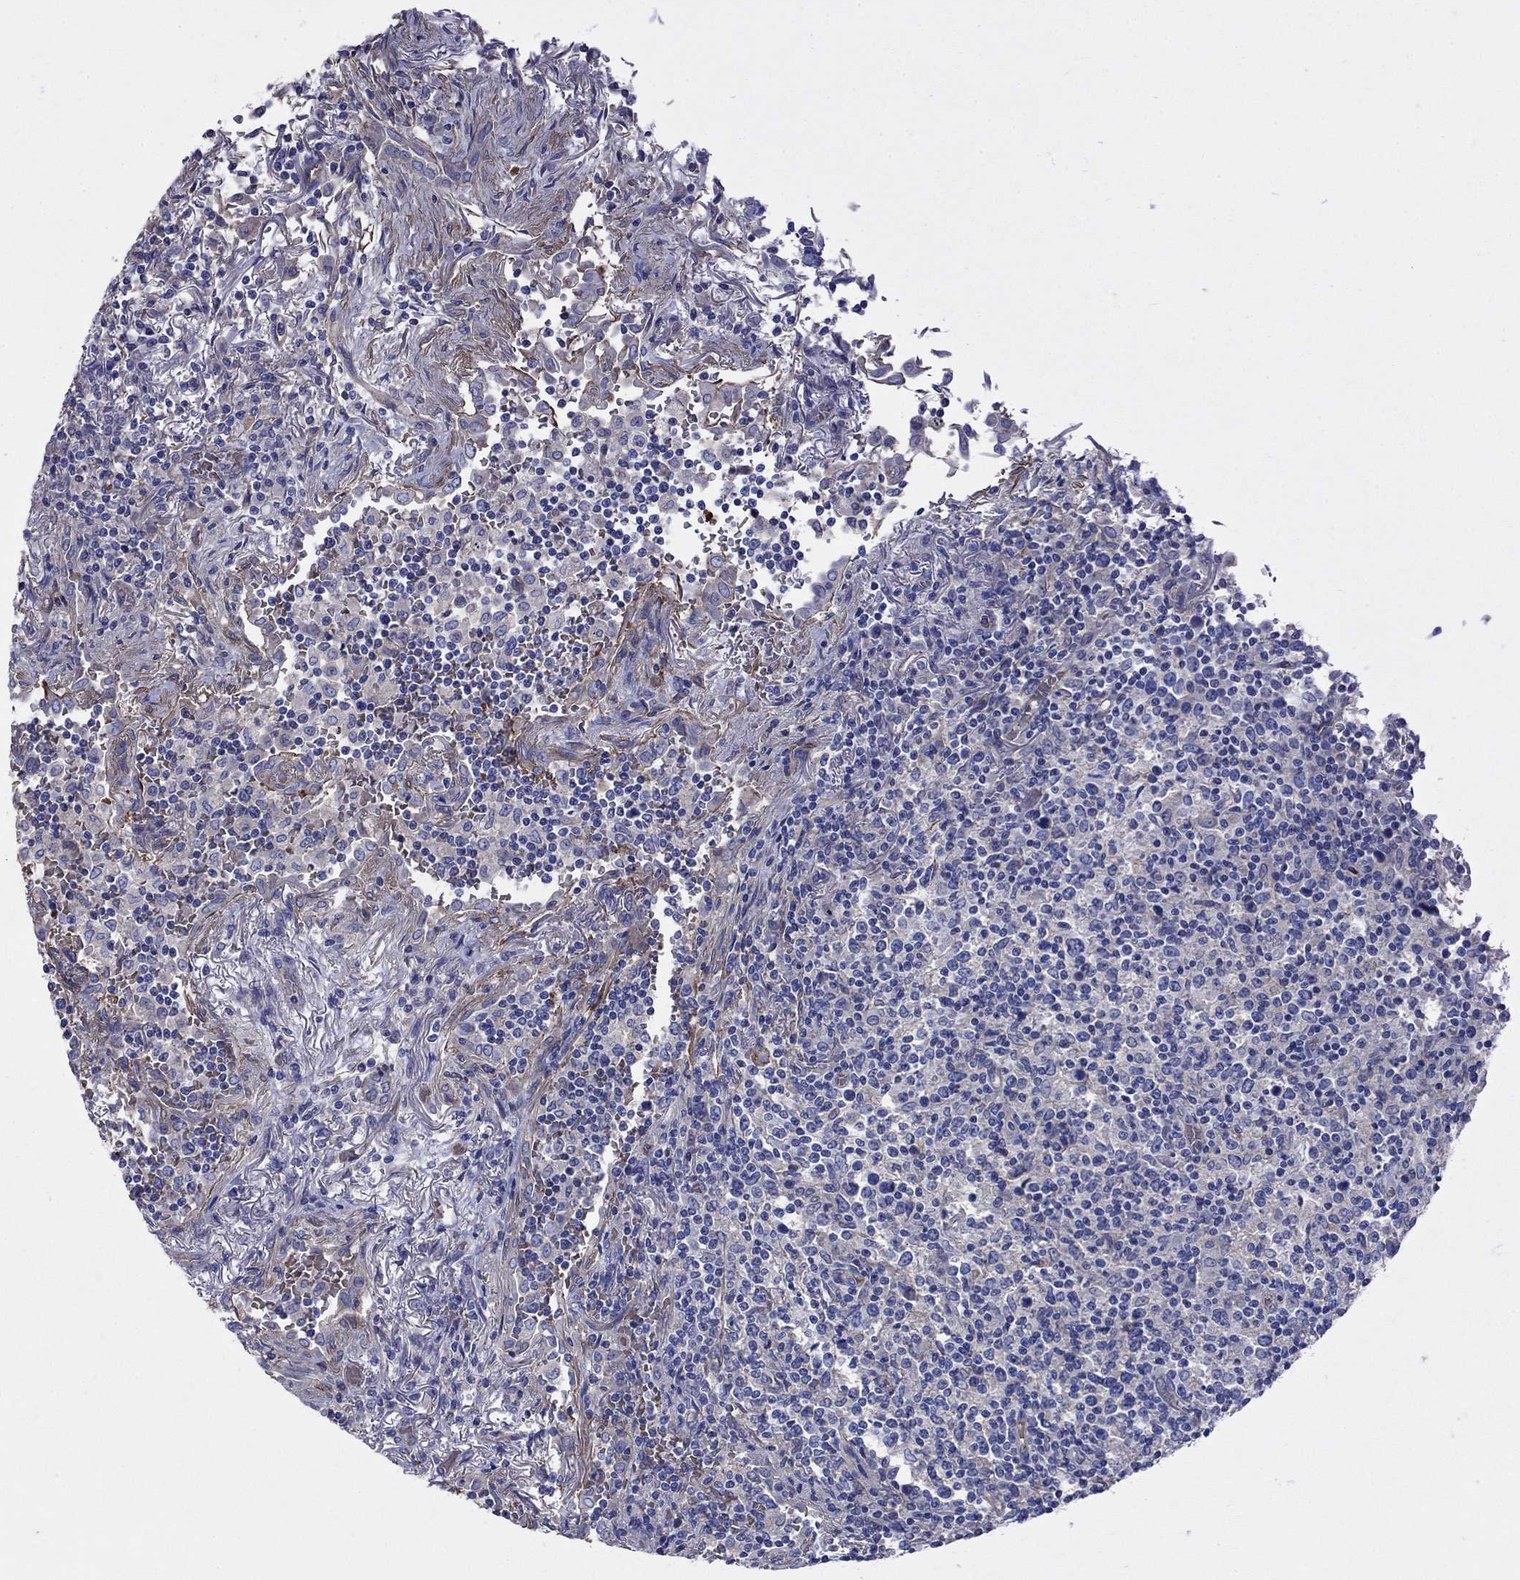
{"staining": {"intensity": "negative", "quantity": "none", "location": "none"}, "tissue": "lymphoma", "cell_type": "Tumor cells", "image_type": "cancer", "snomed": [{"axis": "morphology", "description": "Malignant lymphoma, non-Hodgkin's type, High grade"}, {"axis": "topography", "description": "Lung"}], "caption": "DAB (3,3'-diaminobenzidine) immunohistochemical staining of high-grade malignant lymphoma, non-Hodgkin's type shows no significant staining in tumor cells.", "gene": "FLNC", "patient": {"sex": "male", "age": 79}}